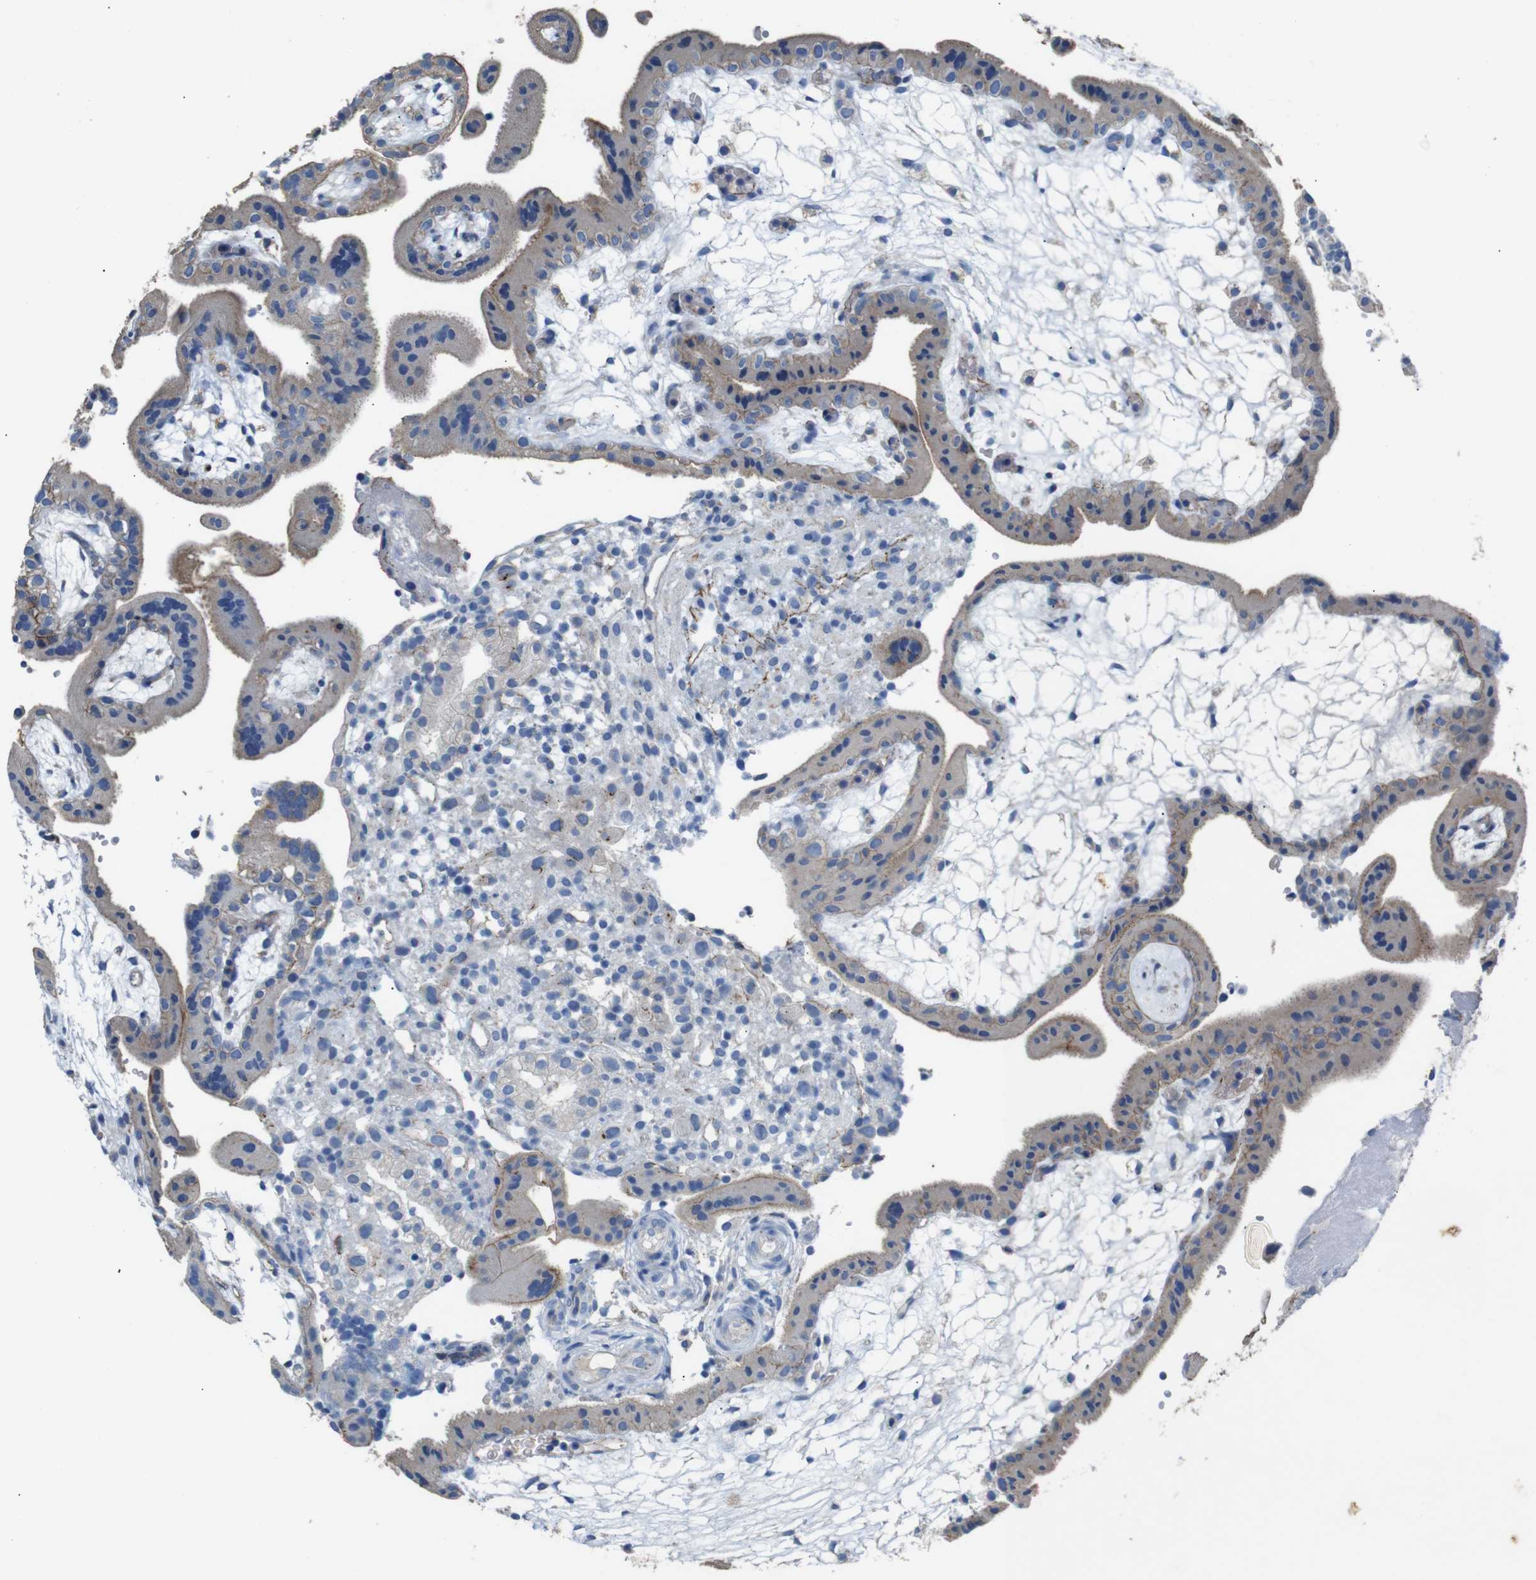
{"staining": {"intensity": "weak", "quantity": "25%-75%", "location": "cytoplasmic/membranous"}, "tissue": "placenta", "cell_type": "Trophoblastic cells", "image_type": "normal", "snomed": [{"axis": "morphology", "description": "Normal tissue, NOS"}, {"axis": "topography", "description": "Placenta"}], "caption": "IHC of unremarkable human placenta displays low levels of weak cytoplasmic/membranous expression in approximately 25%-75% of trophoblastic cells.", "gene": "NHLRC3", "patient": {"sex": "female", "age": 18}}